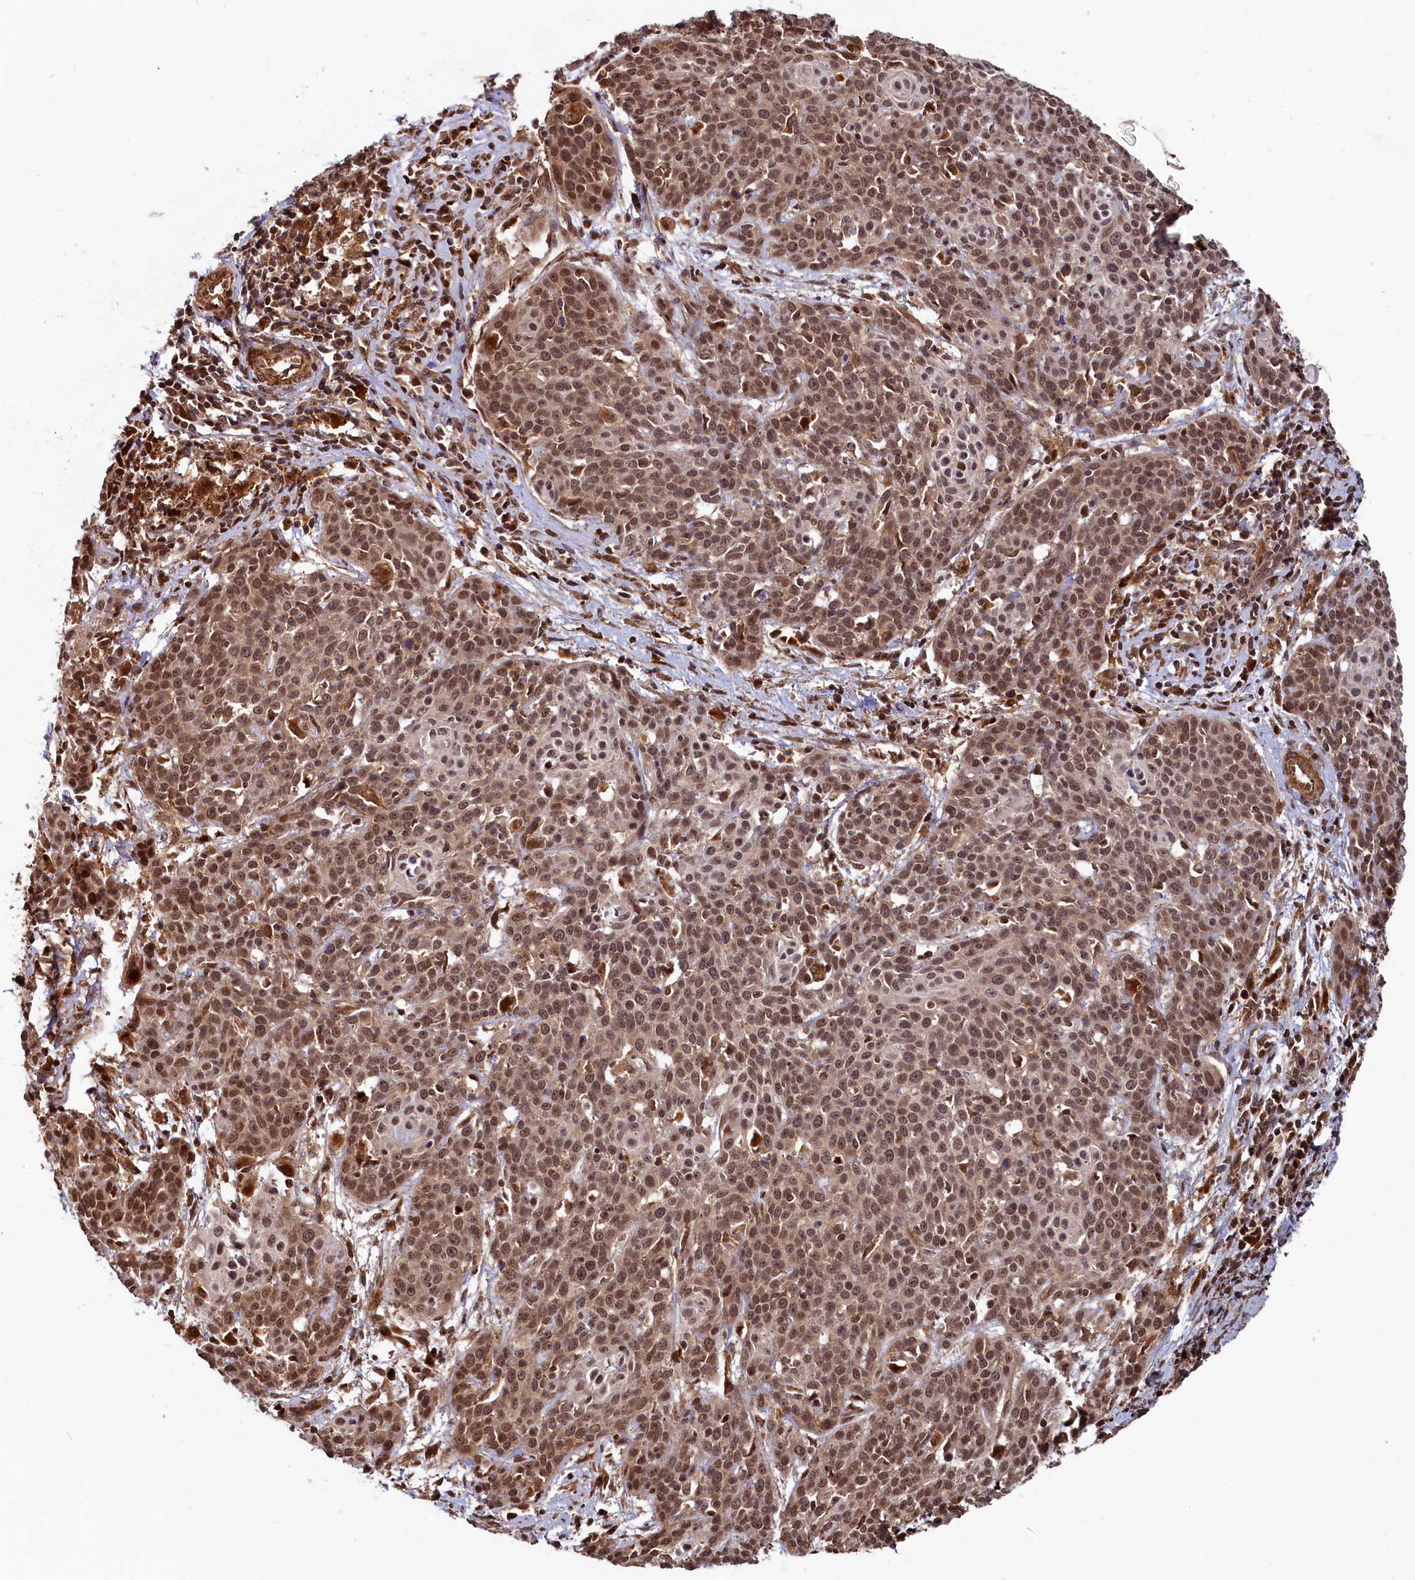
{"staining": {"intensity": "moderate", "quantity": ">75%", "location": "cytoplasmic/membranous,nuclear"}, "tissue": "cervical cancer", "cell_type": "Tumor cells", "image_type": "cancer", "snomed": [{"axis": "morphology", "description": "Squamous cell carcinoma, NOS"}, {"axis": "topography", "description": "Cervix"}], "caption": "Human cervical squamous cell carcinoma stained with a protein marker reveals moderate staining in tumor cells.", "gene": "TRIM23", "patient": {"sex": "female", "age": 38}}